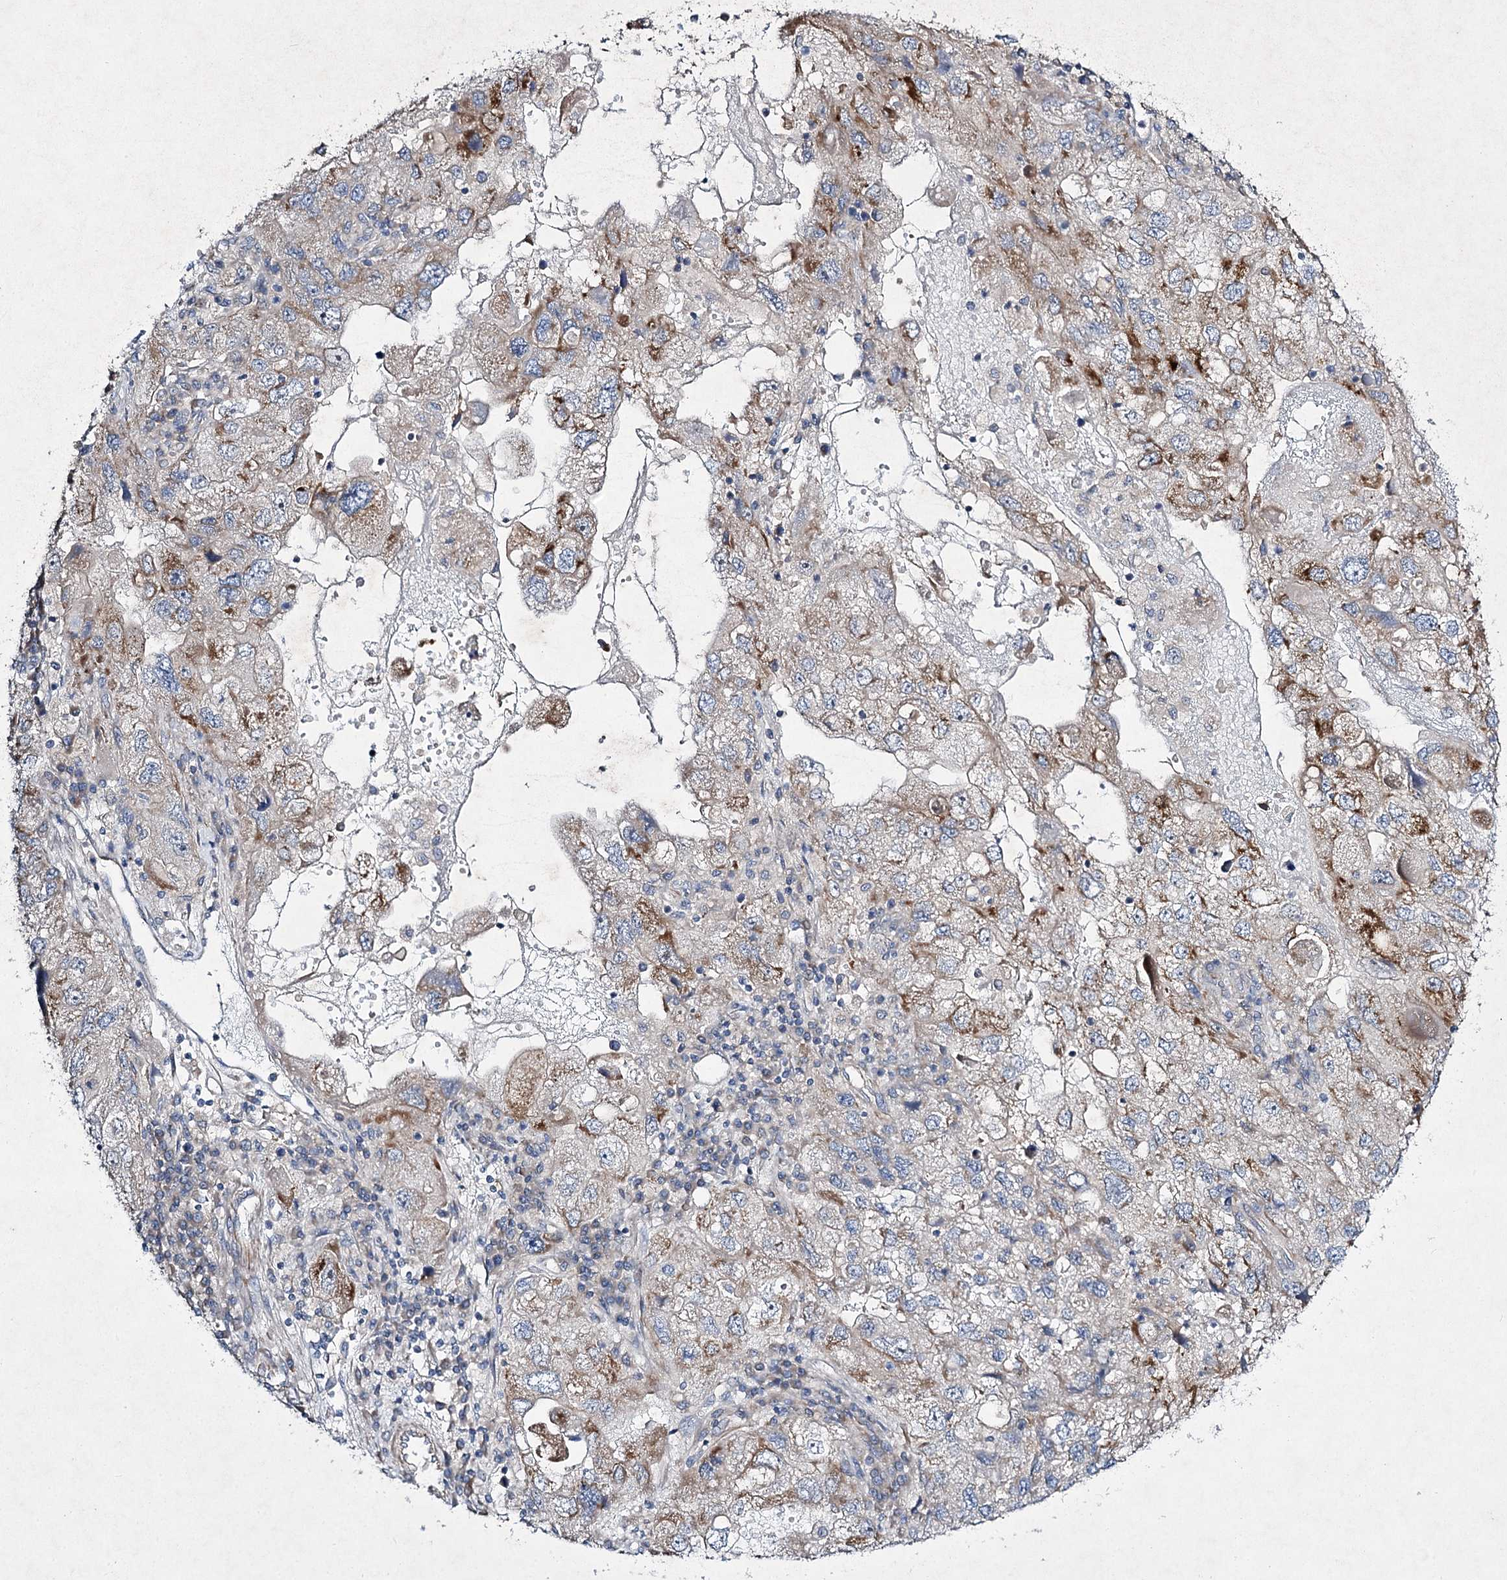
{"staining": {"intensity": "moderate", "quantity": "25%-75%", "location": "cytoplasmic/membranous"}, "tissue": "endometrial cancer", "cell_type": "Tumor cells", "image_type": "cancer", "snomed": [{"axis": "morphology", "description": "Adenocarcinoma, NOS"}, {"axis": "topography", "description": "Endometrium"}], "caption": "Protein expression analysis of human endometrial cancer reveals moderate cytoplasmic/membranous expression in about 25%-75% of tumor cells. The protein of interest is stained brown, and the nuclei are stained in blue (DAB (3,3'-diaminobenzidine) IHC with brightfield microscopy, high magnification).", "gene": "KIAA0825", "patient": {"sex": "female", "age": 49}}